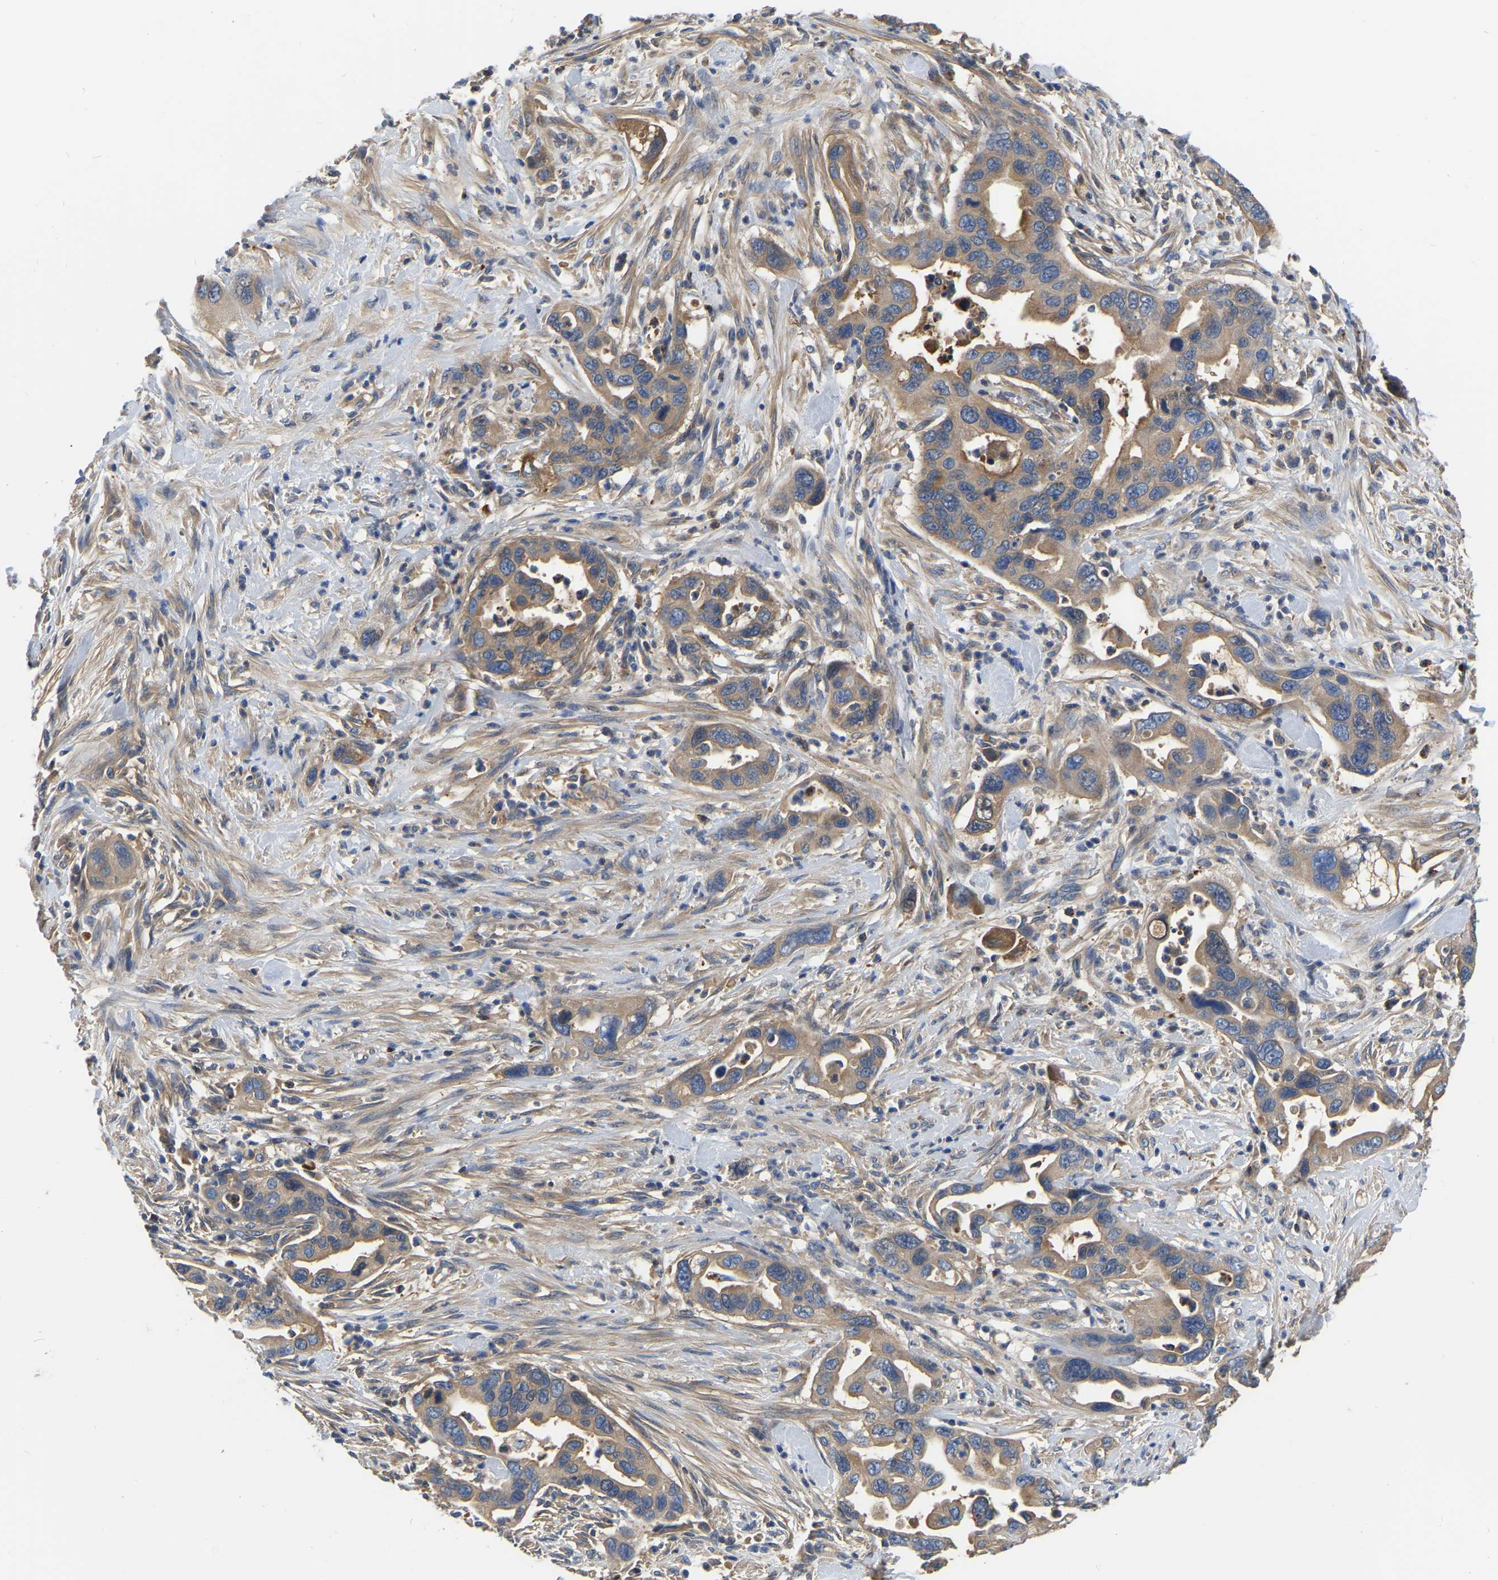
{"staining": {"intensity": "moderate", "quantity": ">75%", "location": "cytoplasmic/membranous"}, "tissue": "pancreatic cancer", "cell_type": "Tumor cells", "image_type": "cancer", "snomed": [{"axis": "morphology", "description": "Adenocarcinoma, NOS"}, {"axis": "topography", "description": "Pancreas"}], "caption": "Immunohistochemical staining of human pancreatic adenocarcinoma reveals moderate cytoplasmic/membranous protein expression in approximately >75% of tumor cells.", "gene": "GARS1", "patient": {"sex": "female", "age": 70}}